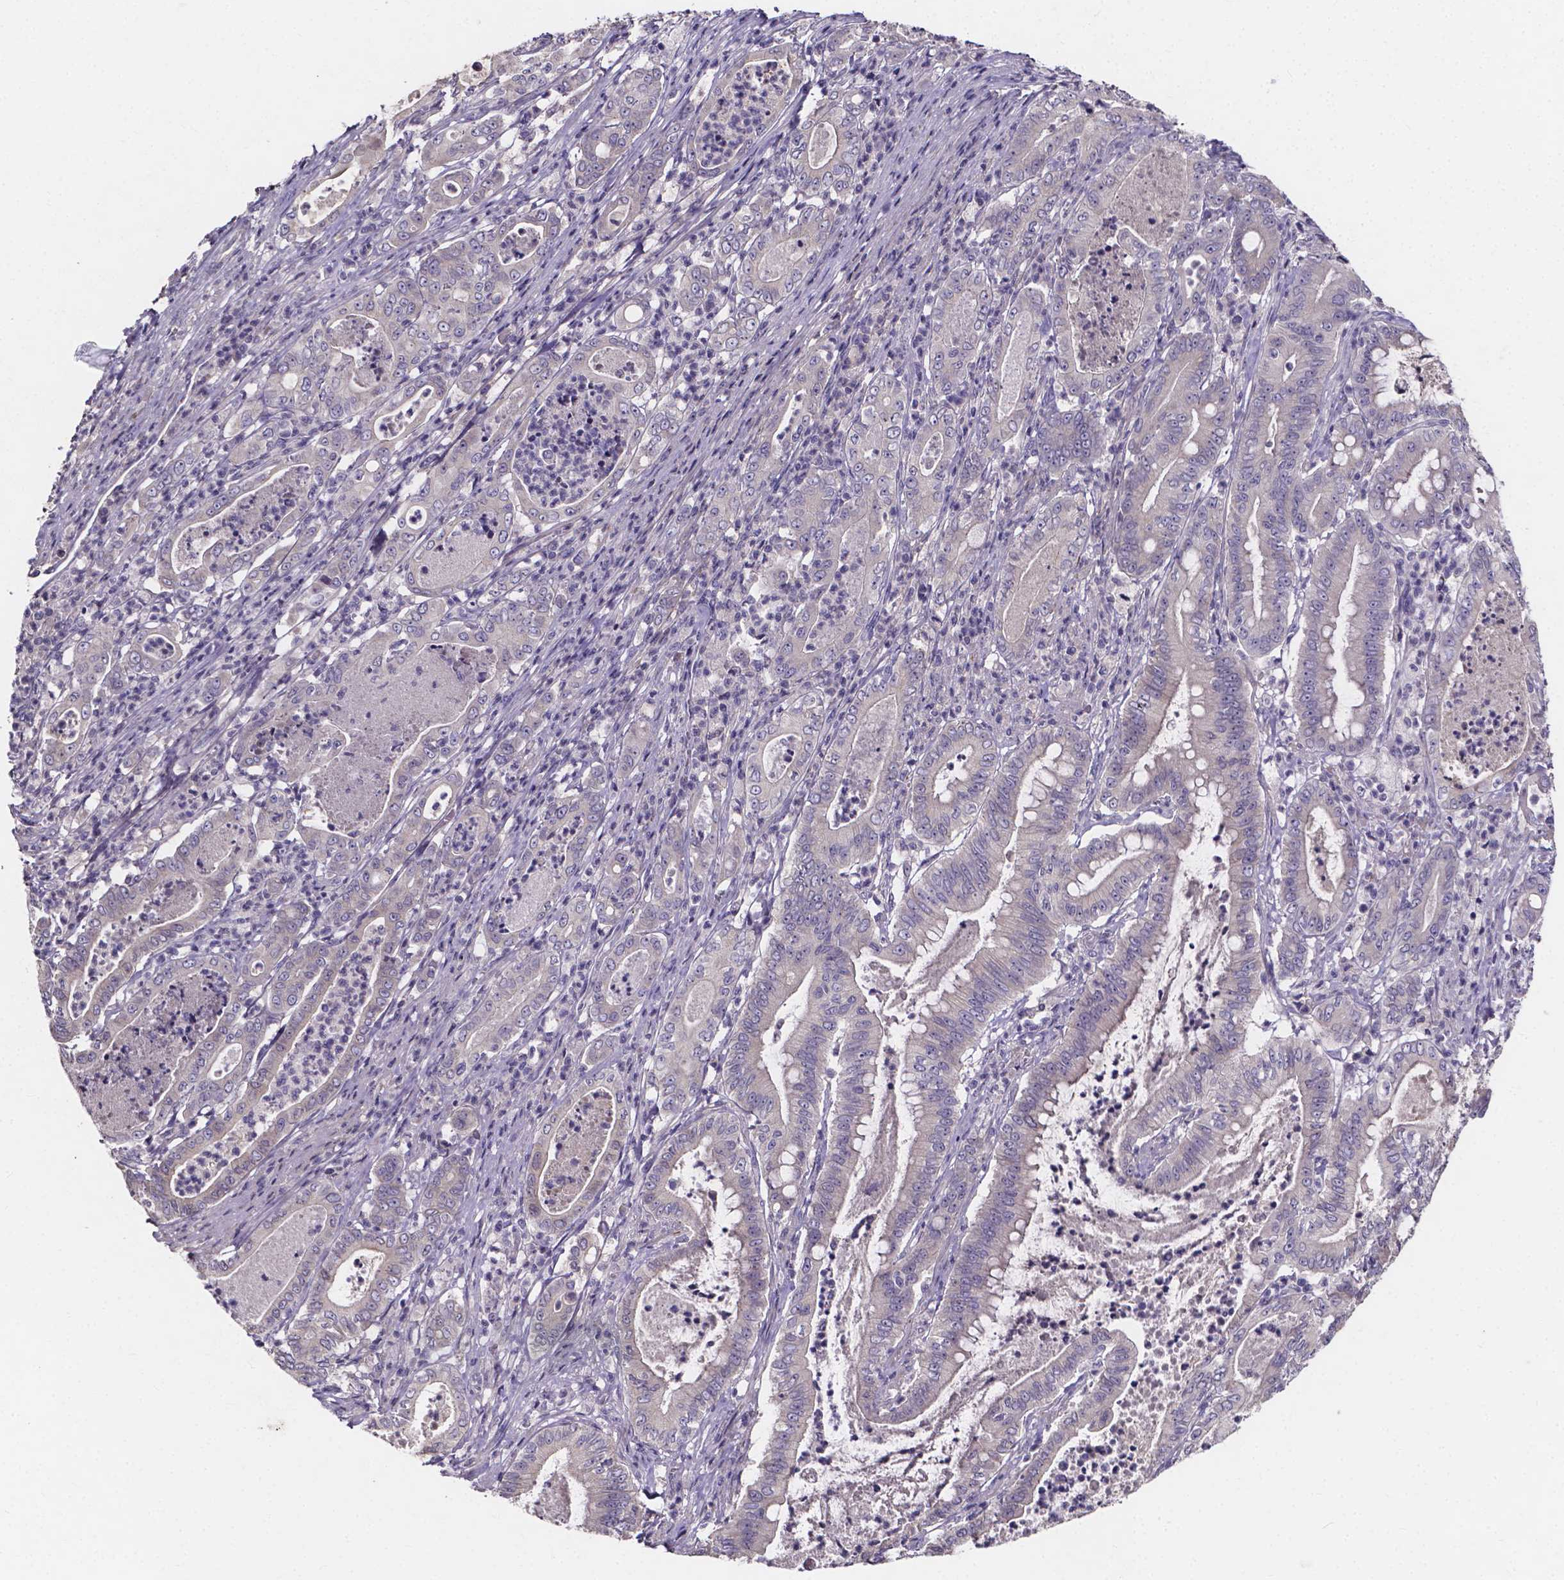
{"staining": {"intensity": "negative", "quantity": "none", "location": "none"}, "tissue": "pancreatic cancer", "cell_type": "Tumor cells", "image_type": "cancer", "snomed": [{"axis": "morphology", "description": "Adenocarcinoma, NOS"}, {"axis": "topography", "description": "Pancreas"}], "caption": "This is a histopathology image of IHC staining of pancreatic cancer (adenocarcinoma), which shows no expression in tumor cells.", "gene": "SPOCD1", "patient": {"sex": "male", "age": 71}}